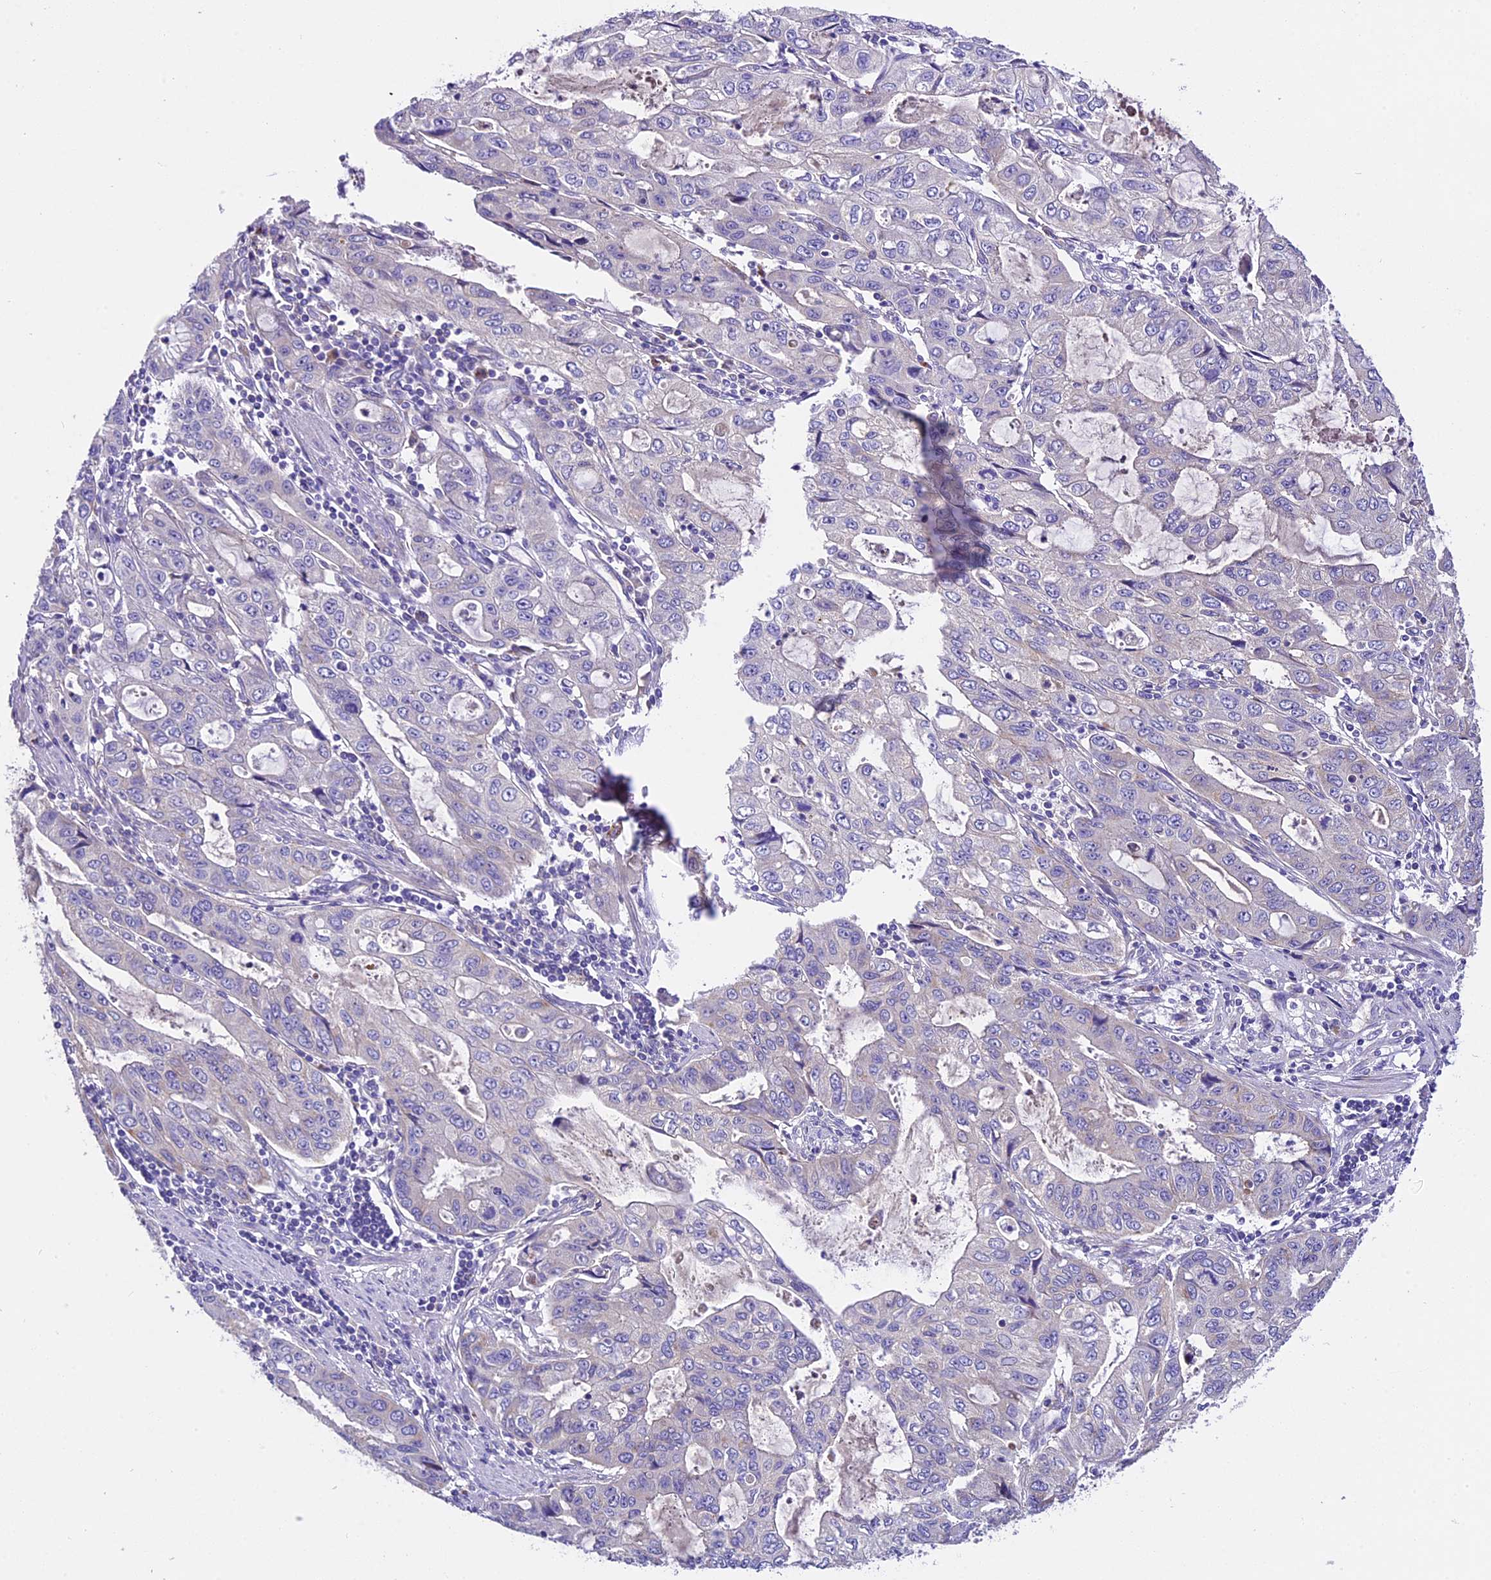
{"staining": {"intensity": "negative", "quantity": "none", "location": "none"}, "tissue": "stomach cancer", "cell_type": "Tumor cells", "image_type": "cancer", "snomed": [{"axis": "morphology", "description": "Adenocarcinoma, NOS"}, {"axis": "topography", "description": "Stomach, upper"}], "caption": "Adenocarcinoma (stomach) was stained to show a protein in brown. There is no significant expression in tumor cells.", "gene": "PEMT", "patient": {"sex": "female", "age": 52}}